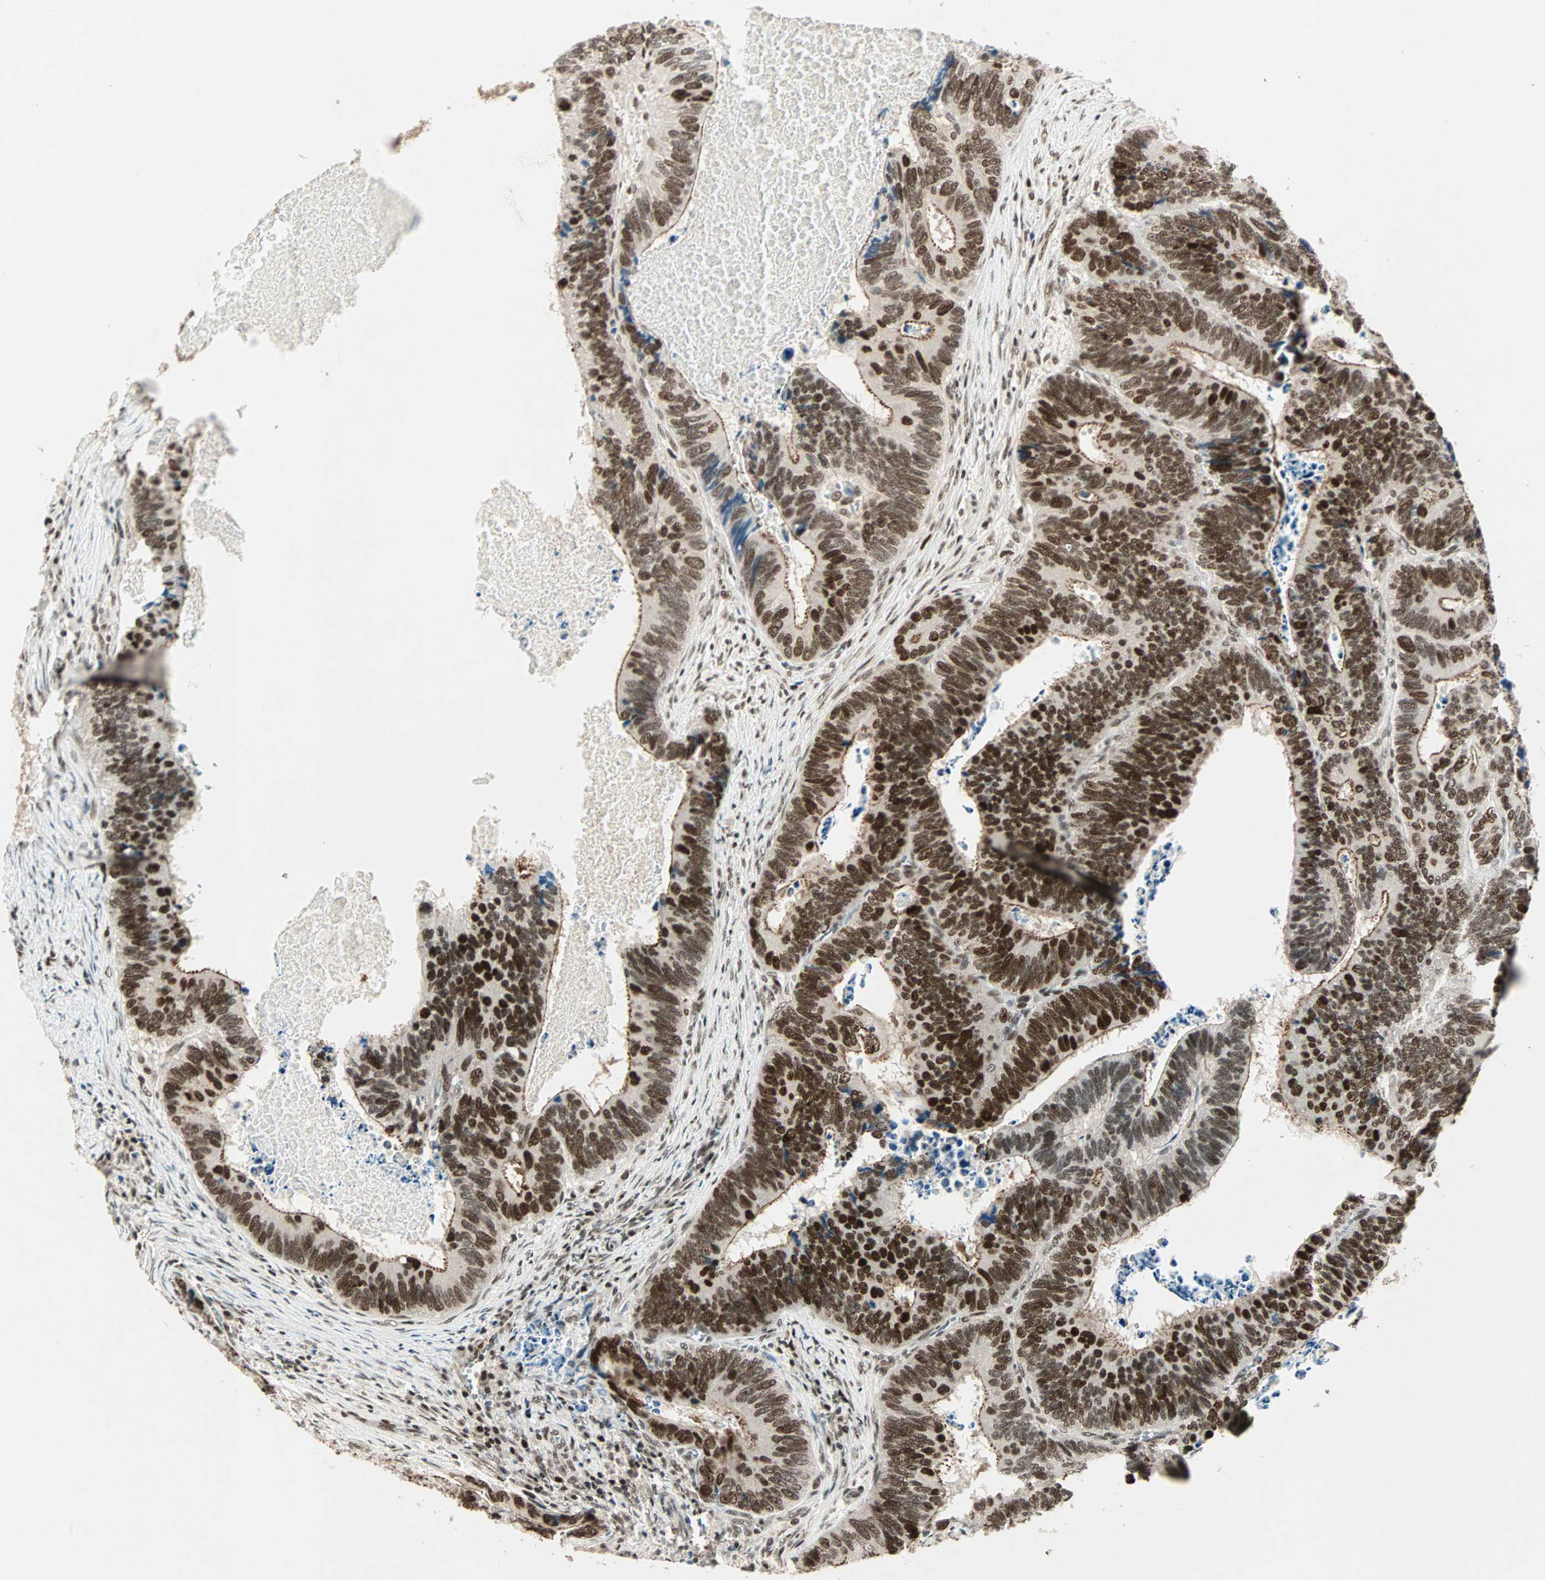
{"staining": {"intensity": "strong", "quantity": ">75%", "location": "cytoplasmic/membranous,nuclear"}, "tissue": "colorectal cancer", "cell_type": "Tumor cells", "image_type": "cancer", "snomed": [{"axis": "morphology", "description": "Adenocarcinoma, NOS"}, {"axis": "topography", "description": "Colon"}], "caption": "Colorectal cancer tissue exhibits strong cytoplasmic/membranous and nuclear positivity in approximately >75% of tumor cells, visualized by immunohistochemistry. The protein is shown in brown color, while the nuclei are stained blue.", "gene": "MDC1", "patient": {"sex": "male", "age": 72}}